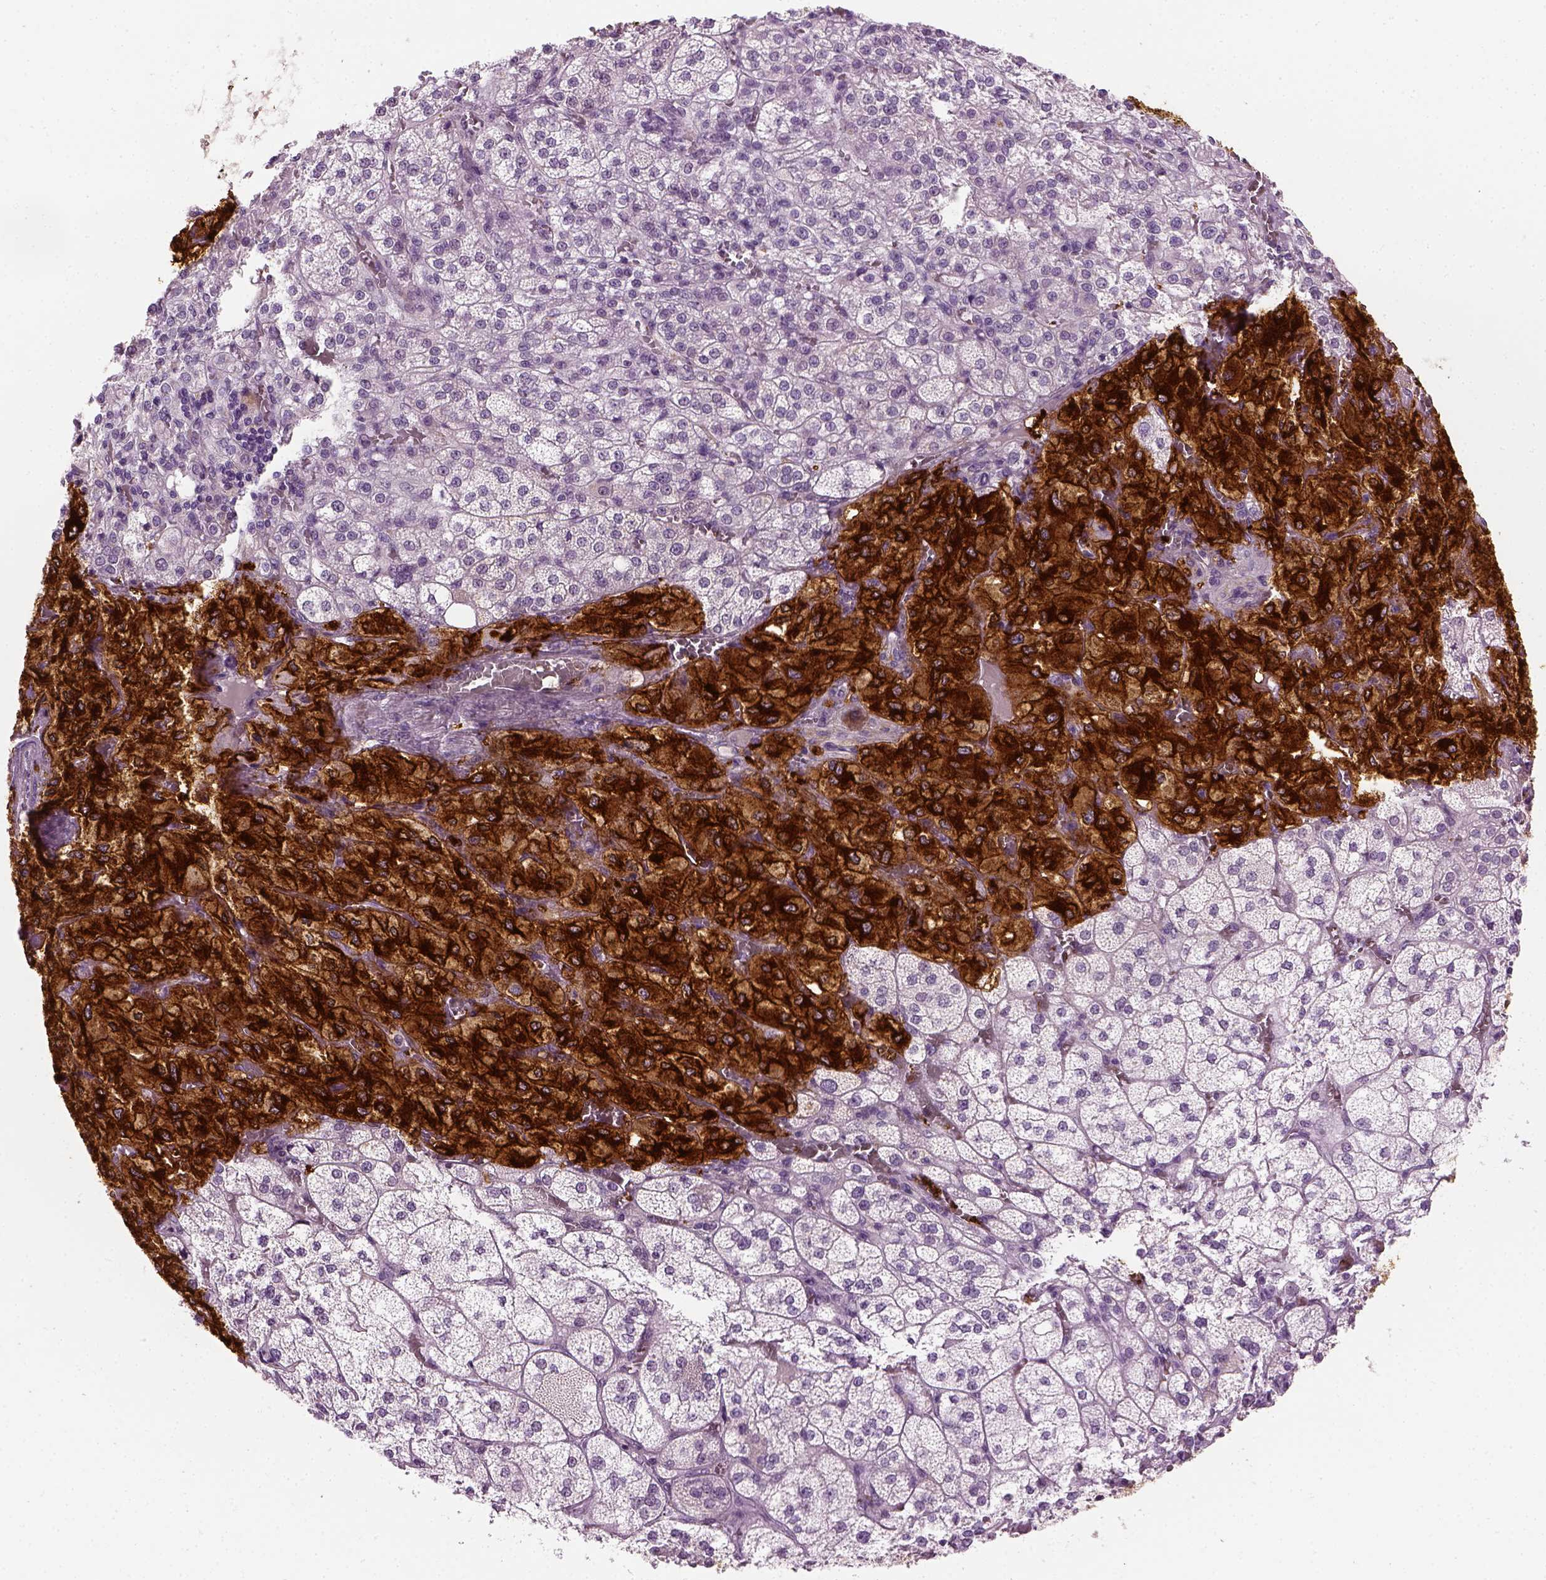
{"staining": {"intensity": "strong", "quantity": "25%-75%", "location": "cytoplasmic/membranous"}, "tissue": "adrenal gland", "cell_type": "Glandular cells", "image_type": "normal", "snomed": [{"axis": "morphology", "description": "Normal tissue, NOS"}, {"axis": "topography", "description": "Adrenal gland"}], "caption": "The image demonstrates staining of benign adrenal gland, revealing strong cytoplasmic/membranous protein positivity (brown color) within glandular cells.", "gene": "TH", "patient": {"sex": "female", "age": 60}}